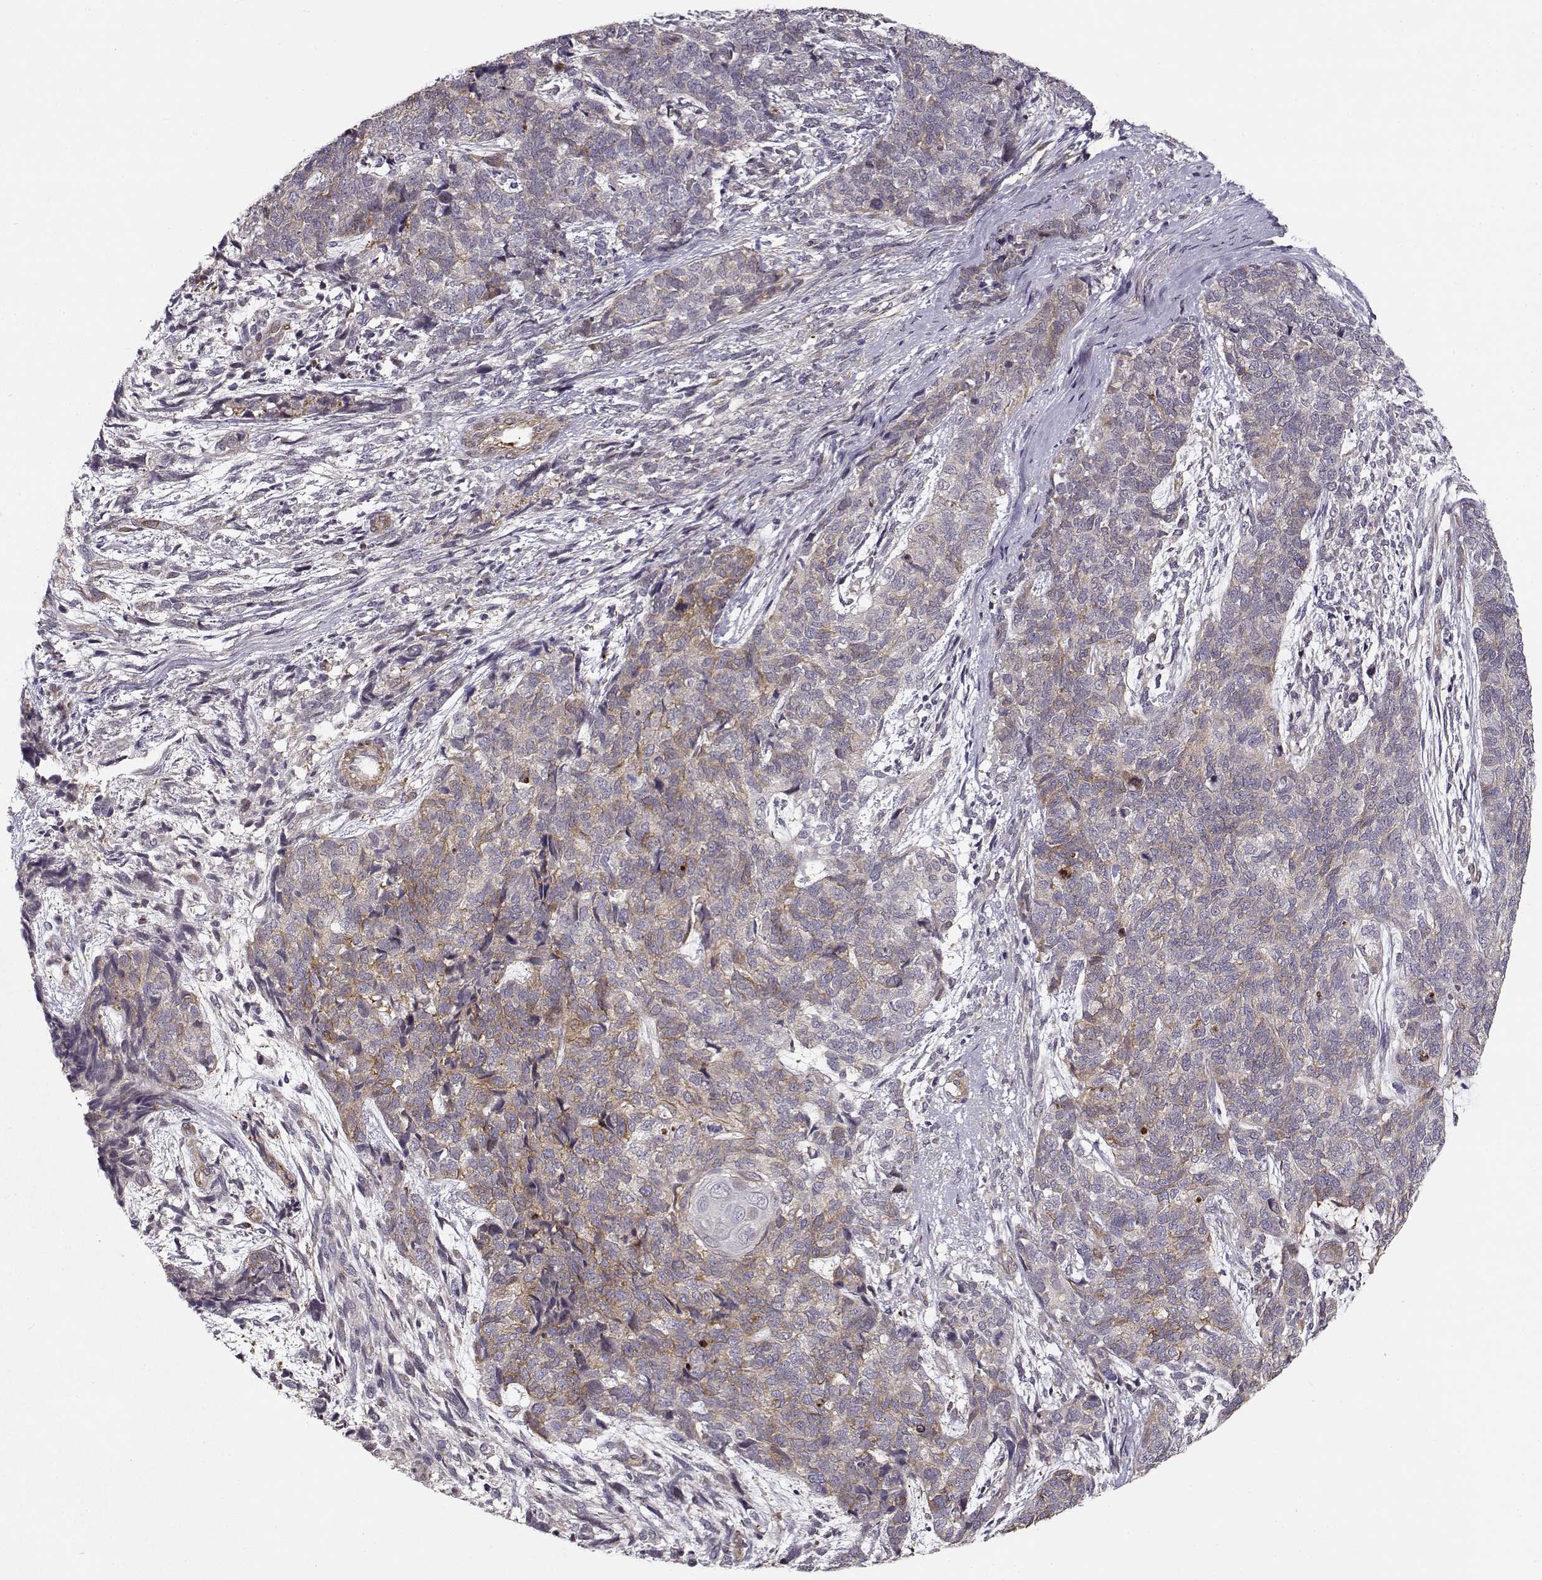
{"staining": {"intensity": "weak", "quantity": "<25%", "location": "cytoplasmic/membranous"}, "tissue": "cervical cancer", "cell_type": "Tumor cells", "image_type": "cancer", "snomed": [{"axis": "morphology", "description": "Squamous cell carcinoma, NOS"}, {"axis": "topography", "description": "Cervix"}], "caption": "Immunohistochemical staining of squamous cell carcinoma (cervical) exhibits no significant expression in tumor cells.", "gene": "RGS9BP", "patient": {"sex": "female", "age": 63}}